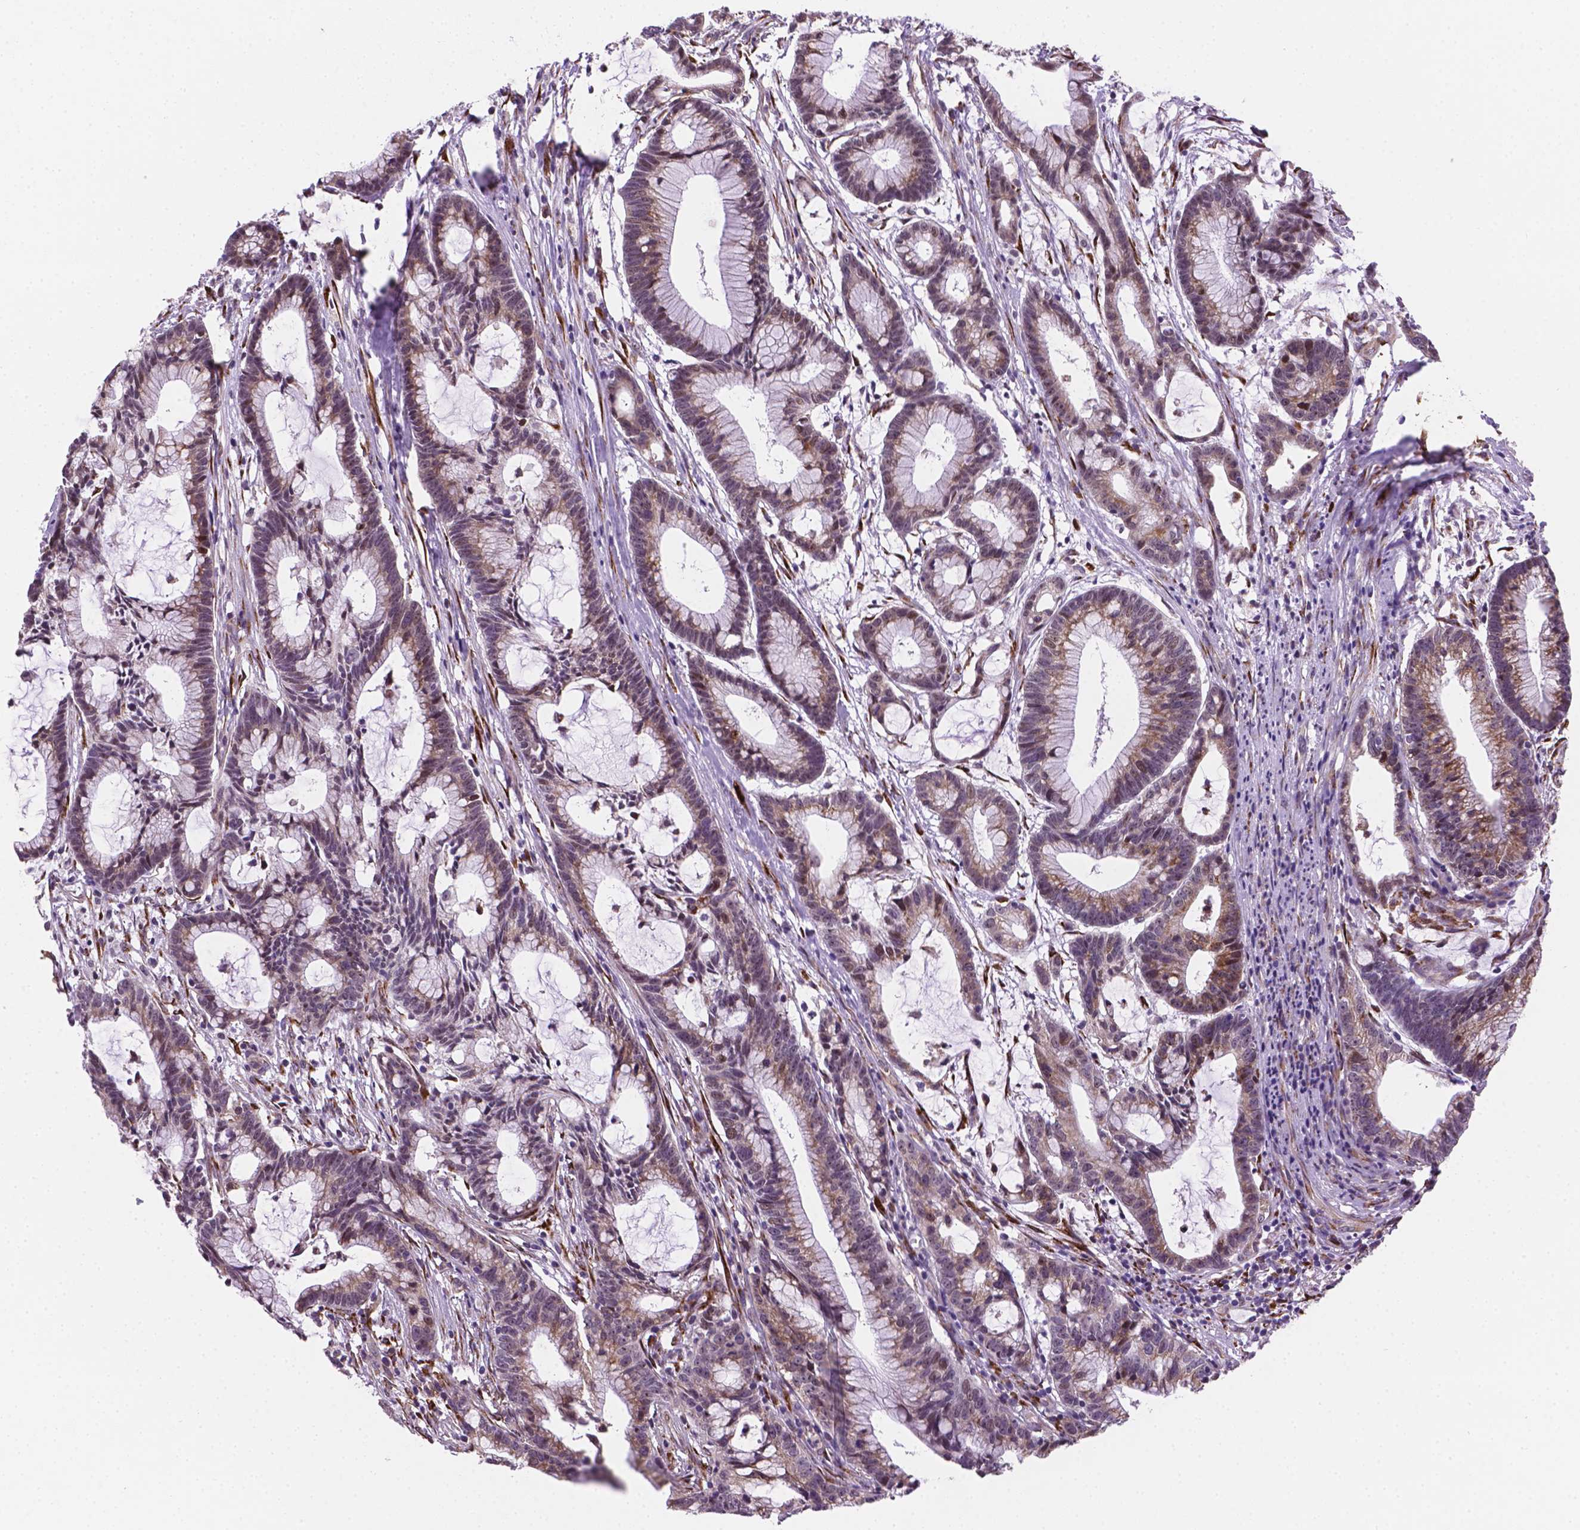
{"staining": {"intensity": "moderate", "quantity": ">75%", "location": "nuclear"}, "tissue": "colorectal cancer", "cell_type": "Tumor cells", "image_type": "cancer", "snomed": [{"axis": "morphology", "description": "Adenocarcinoma, NOS"}, {"axis": "topography", "description": "Colon"}], "caption": "Brown immunohistochemical staining in human colorectal adenocarcinoma shows moderate nuclear expression in about >75% of tumor cells.", "gene": "FNIP1", "patient": {"sex": "female", "age": 78}}